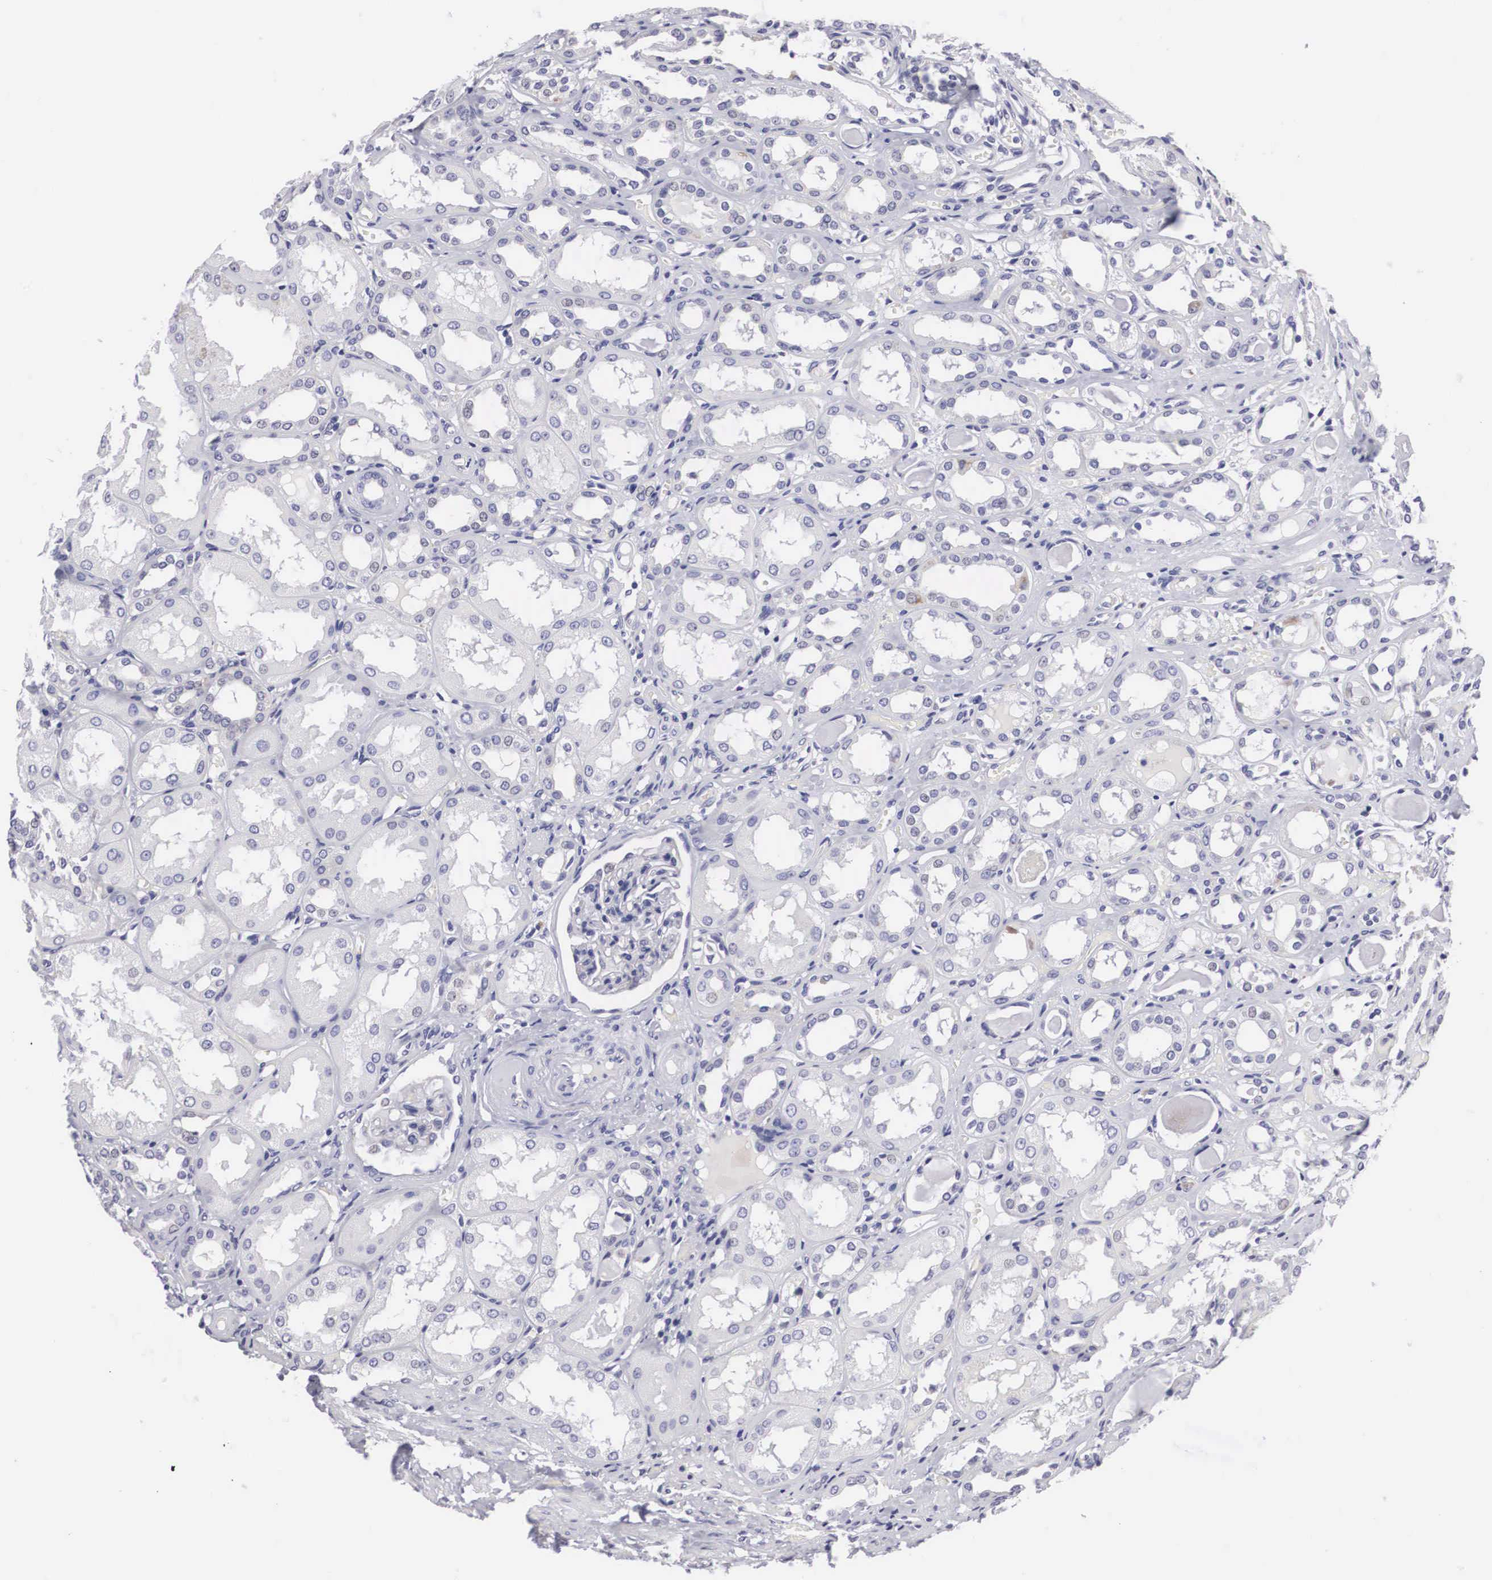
{"staining": {"intensity": "negative", "quantity": "none", "location": "none"}, "tissue": "kidney", "cell_type": "Cells in glomeruli", "image_type": "normal", "snomed": [{"axis": "morphology", "description": "Normal tissue, NOS"}, {"axis": "topography", "description": "Kidney"}], "caption": "The immunohistochemistry micrograph has no significant expression in cells in glomeruli of kidney.", "gene": "ARMCX3", "patient": {"sex": "male", "age": 61}}